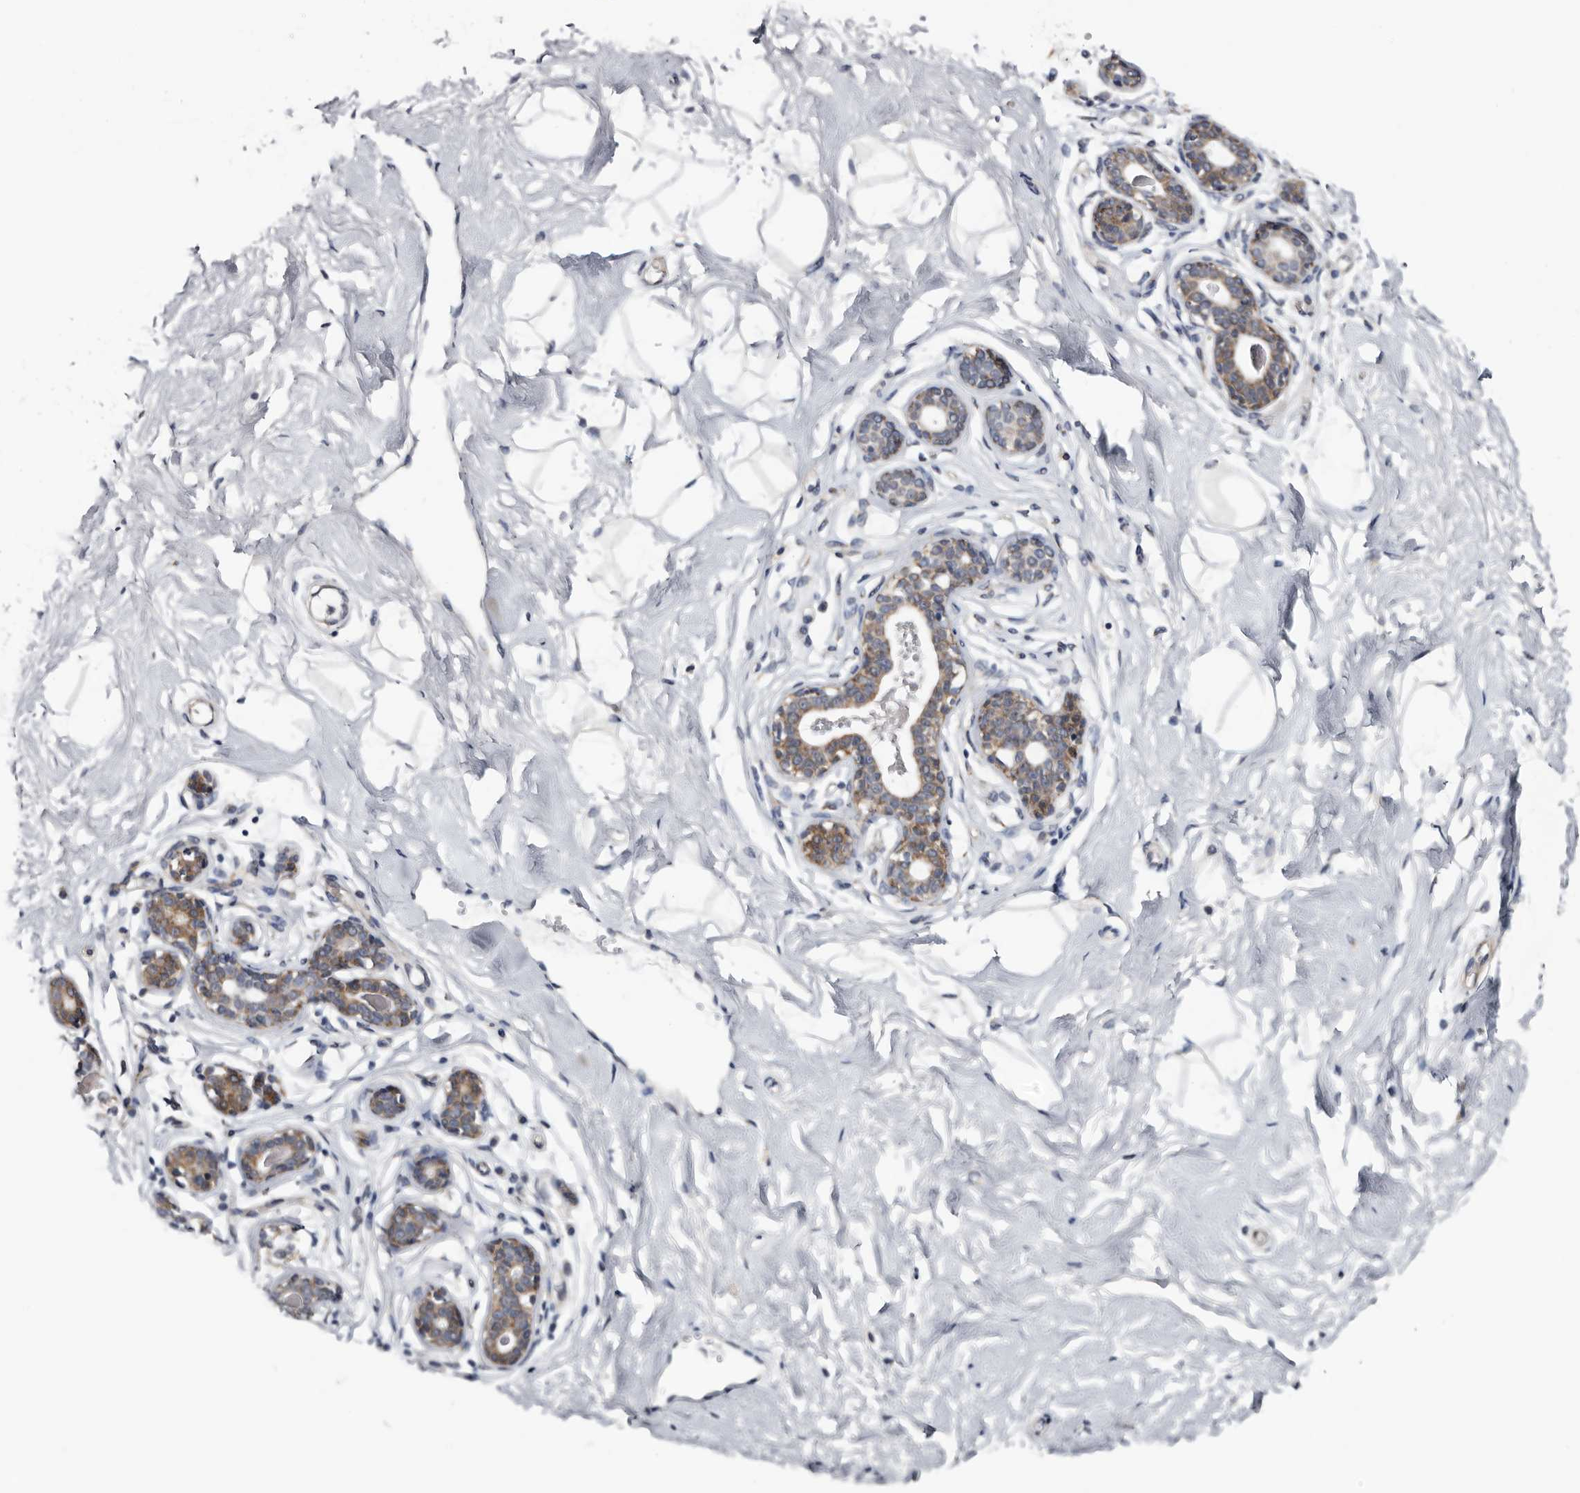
{"staining": {"intensity": "negative", "quantity": "none", "location": "none"}, "tissue": "breast", "cell_type": "Adipocytes", "image_type": "normal", "snomed": [{"axis": "morphology", "description": "Normal tissue, NOS"}, {"axis": "morphology", "description": "Adenoma, NOS"}, {"axis": "topography", "description": "Breast"}], "caption": "A photomicrograph of breast stained for a protein reveals no brown staining in adipocytes. (DAB immunohistochemistry, high magnification).", "gene": "ARMCX2", "patient": {"sex": "female", "age": 23}}